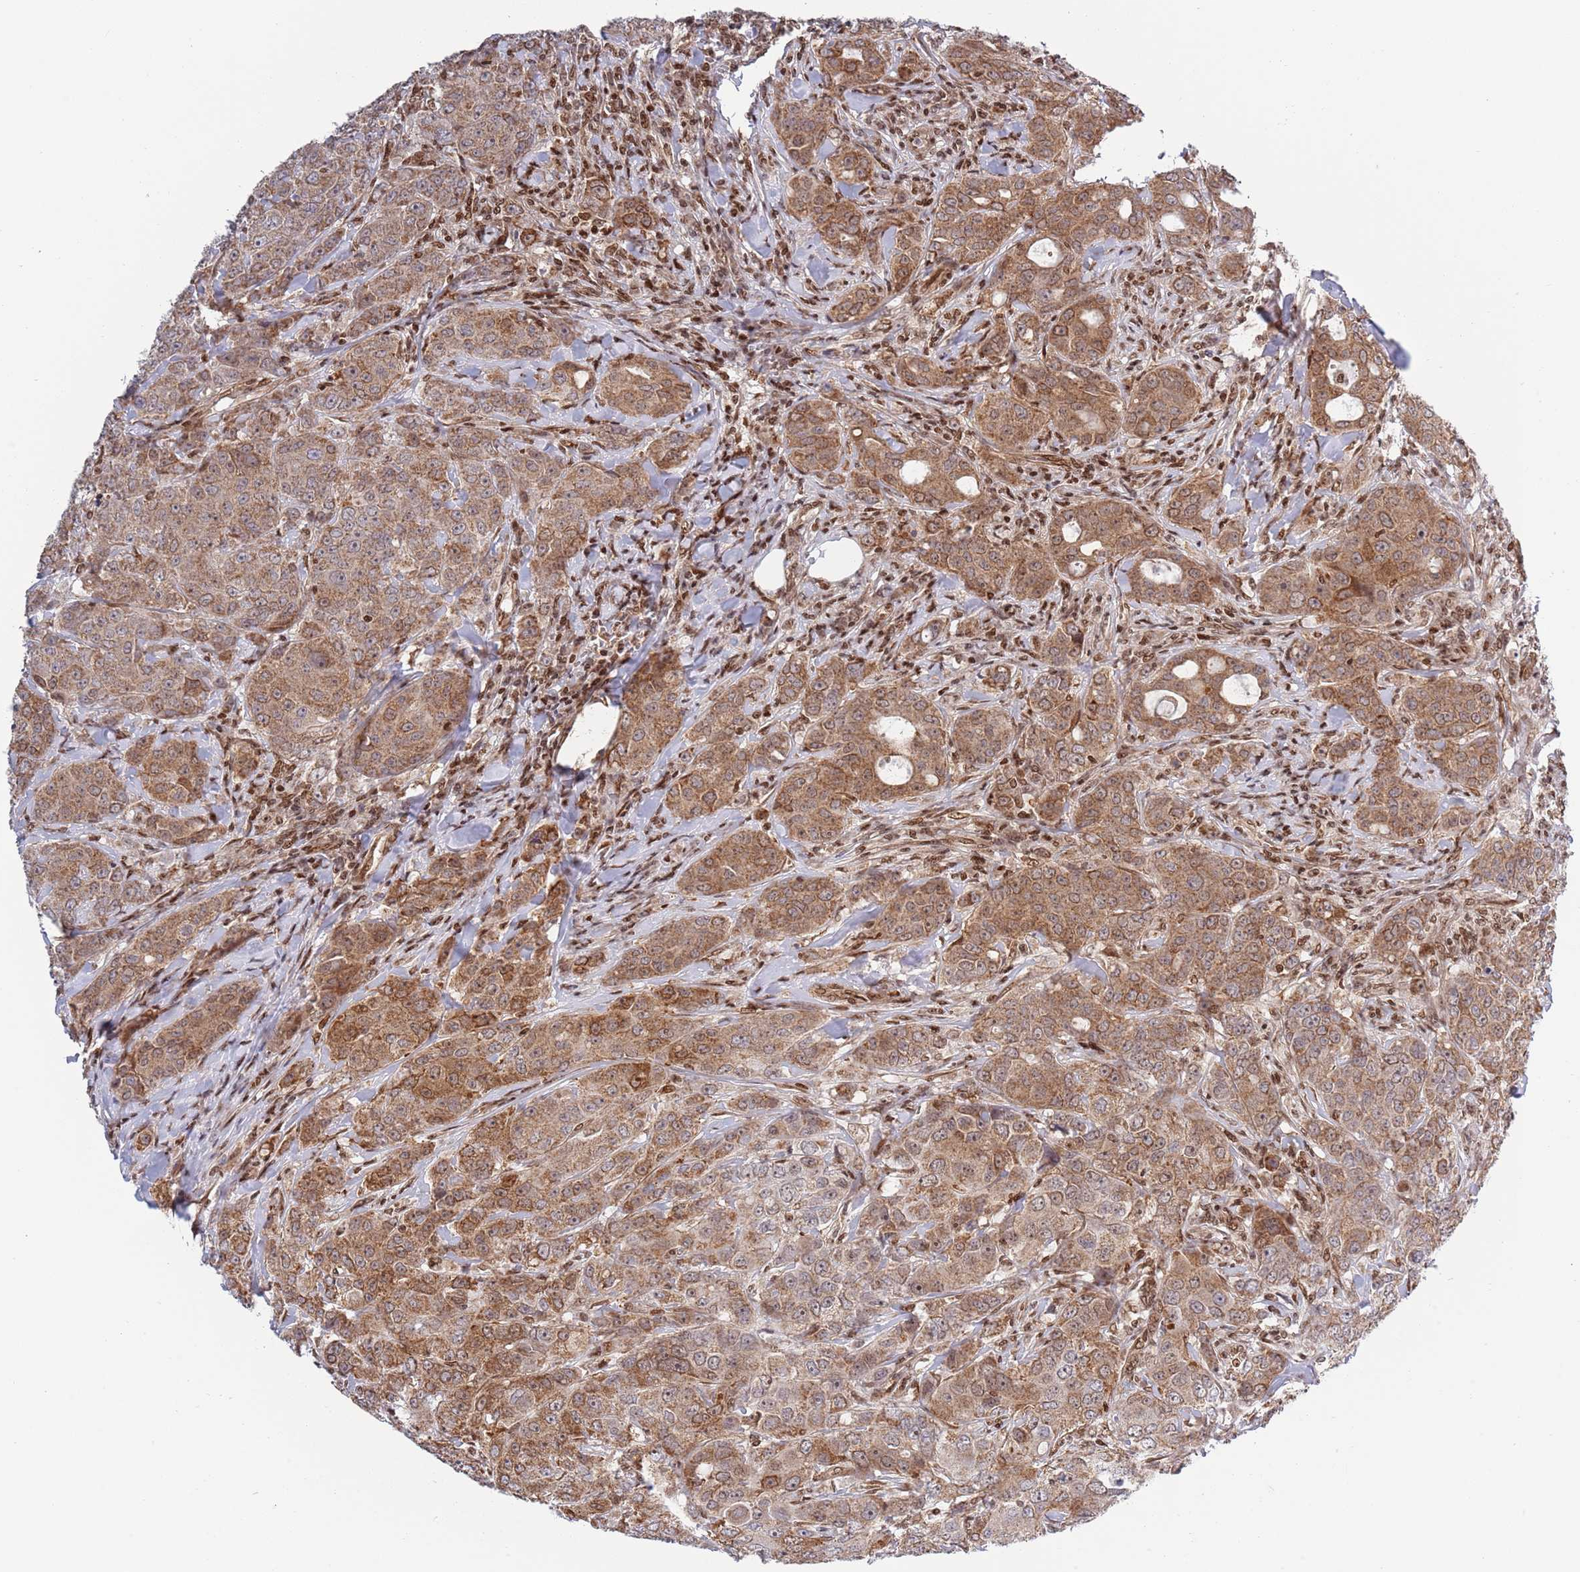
{"staining": {"intensity": "moderate", "quantity": ">75%", "location": "cytoplasmic/membranous"}, "tissue": "breast cancer", "cell_type": "Tumor cells", "image_type": "cancer", "snomed": [{"axis": "morphology", "description": "Duct carcinoma"}, {"axis": "topography", "description": "Breast"}], "caption": "About >75% of tumor cells in invasive ductal carcinoma (breast) demonstrate moderate cytoplasmic/membranous protein positivity as visualized by brown immunohistochemical staining.", "gene": "TBX10", "patient": {"sex": "female", "age": 43}}